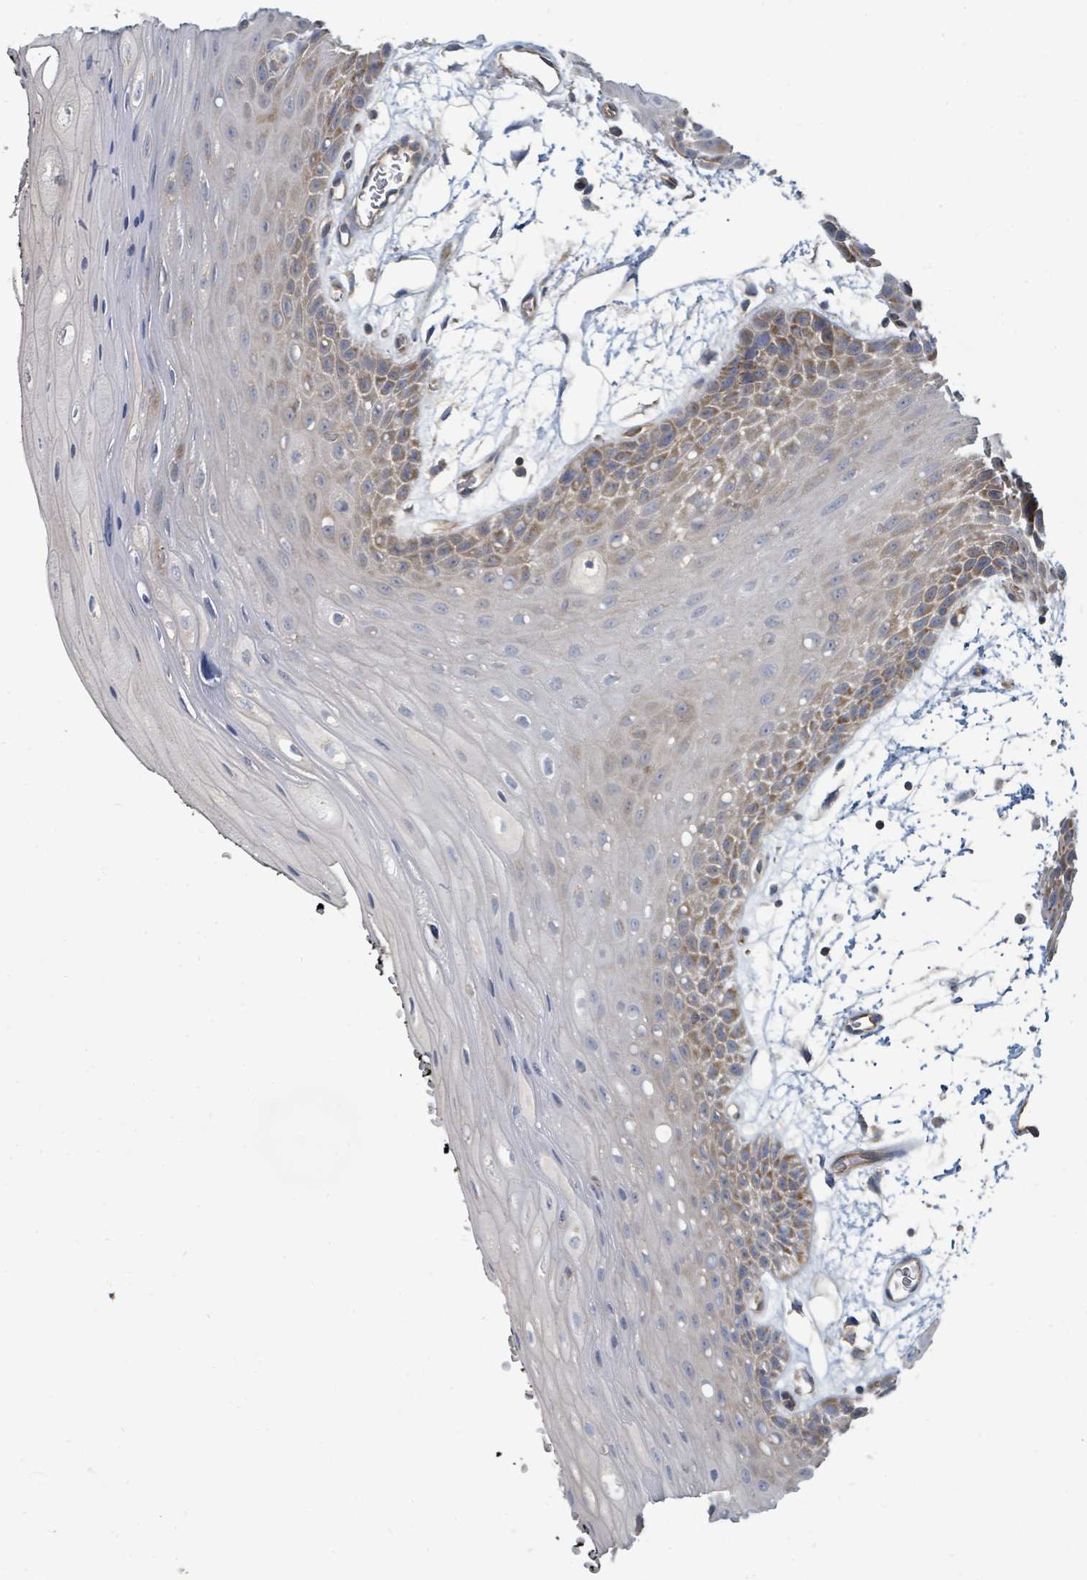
{"staining": {"intensity": "weak", "quantity": "25%-75%", "location": "cytoplasmic/membranous"}, "tissue": "oral mucosa", "cell_type": "Squamous epithelial cells", "image_type": "normal", "snomed": [{"axis": "morphology", "description": "Normal tissue, NOS"}, {"axis": "topography", "description": "Oral tissue"}, {"axis": "topography", "description": "Tounge, NOS"}], "caption": "Immunohistochemical staining of unremarkable oral mucosa demonstrates weak cytoplasmic/membranous protein positivity in approximately 25%-75% of squamous epithelial cells. (Stains: DAB in brown, nuclei in blue, Microscopy: brightfield microscopy at high magnification).", "gene": "BOLA2B", "patient": {"sex": "female", "age": 59}}